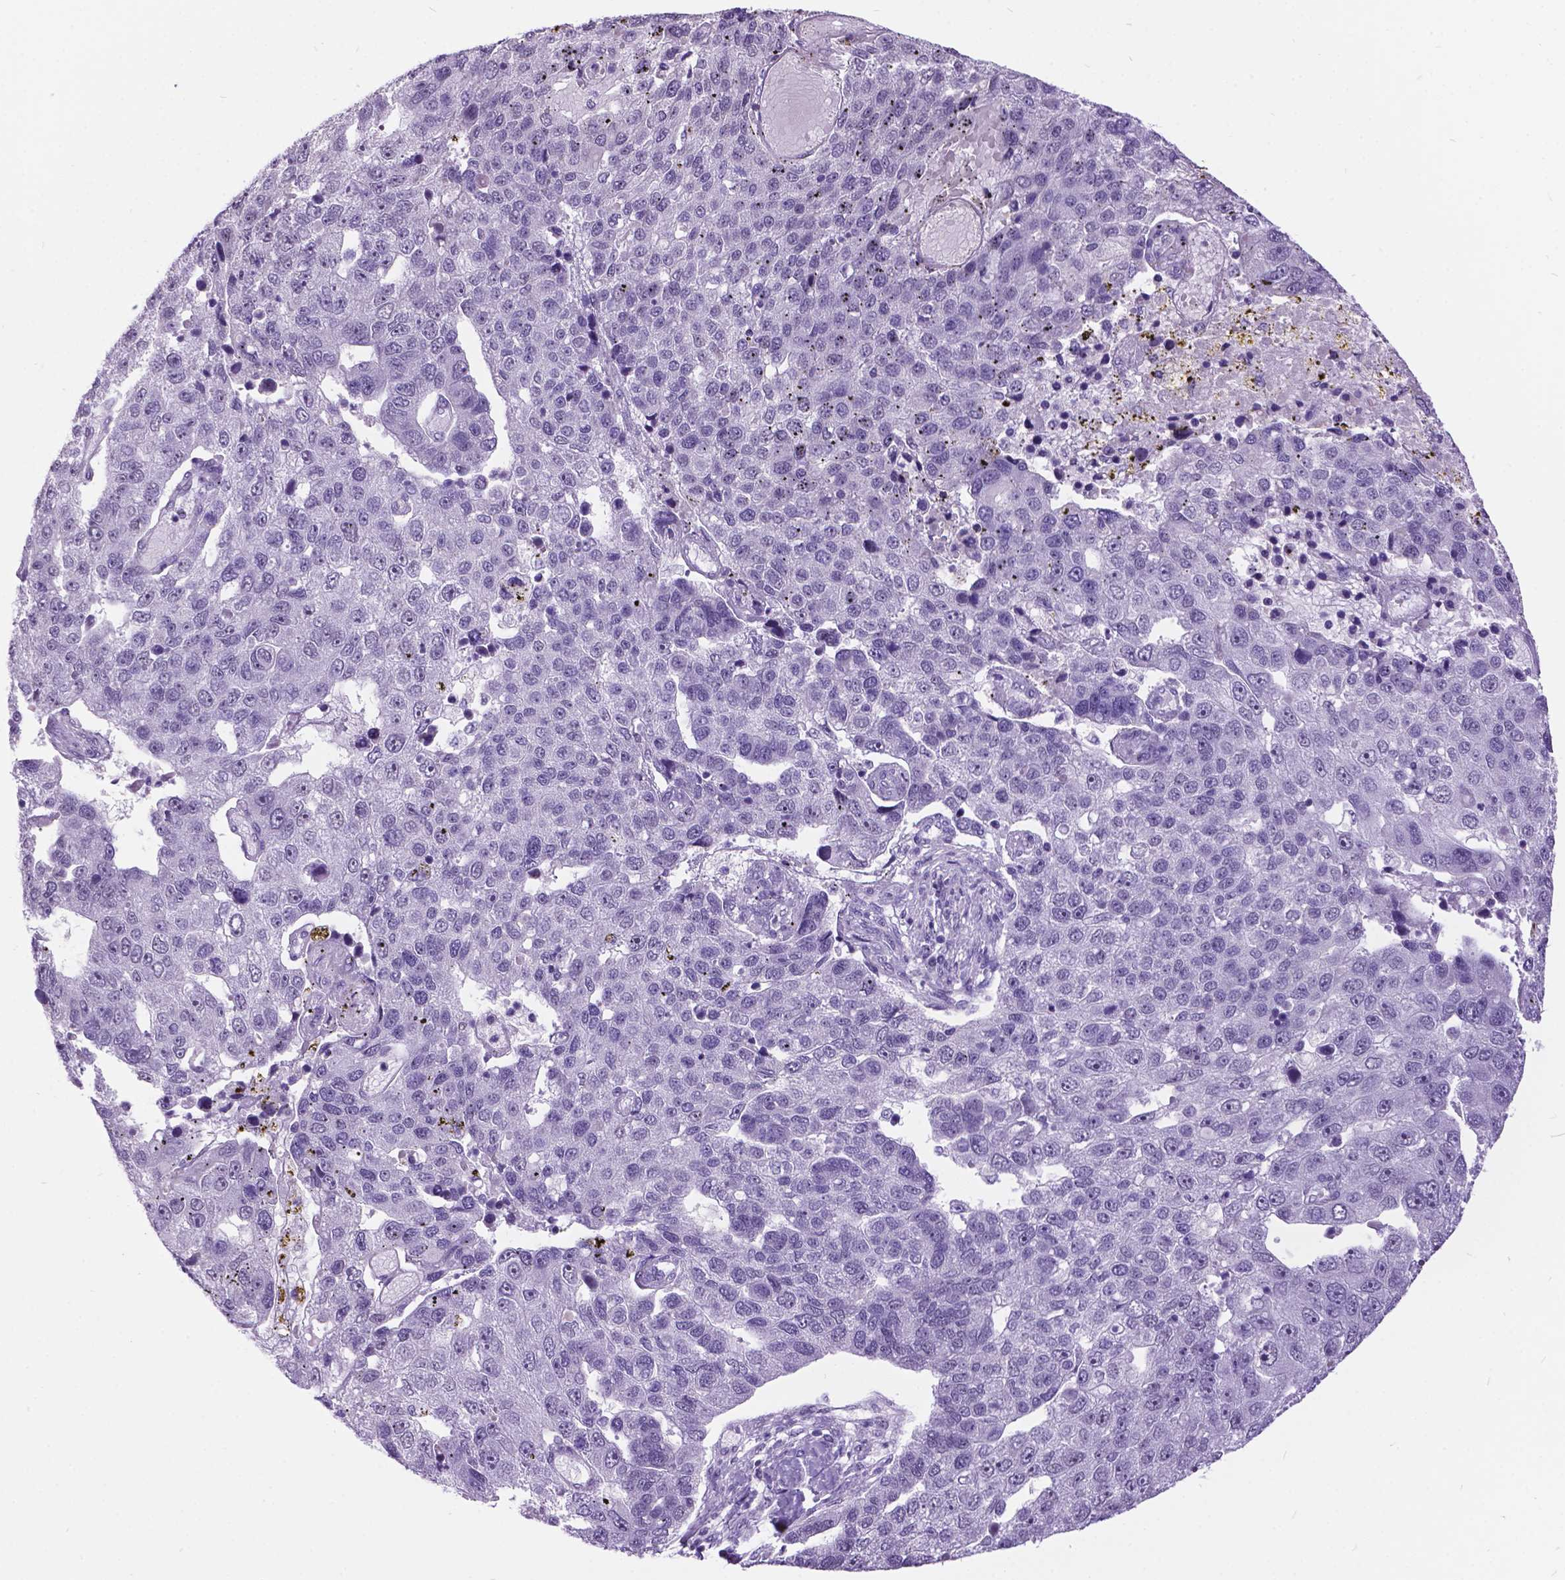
{"staining": {"intensity": "negative", "quantity": "none", "location": "none"}, "tissue": "pancreatic cancer", "cell_type": "Tumor cells", "image_type": "cancer", "snomed": [{"axis": "morphology", "description": "Adenocarcinoma, NOS"}, {"axis": "topography", "description": "Pancreas"}], "caption": "Protein analysis of adenocarcinoma (pancreatic) shows no significant staining in tumor cells. (DAB immunohistochemistry, high magnification).", "gene": "DPF3", "patient": {"sex": "female", "age": 61}}